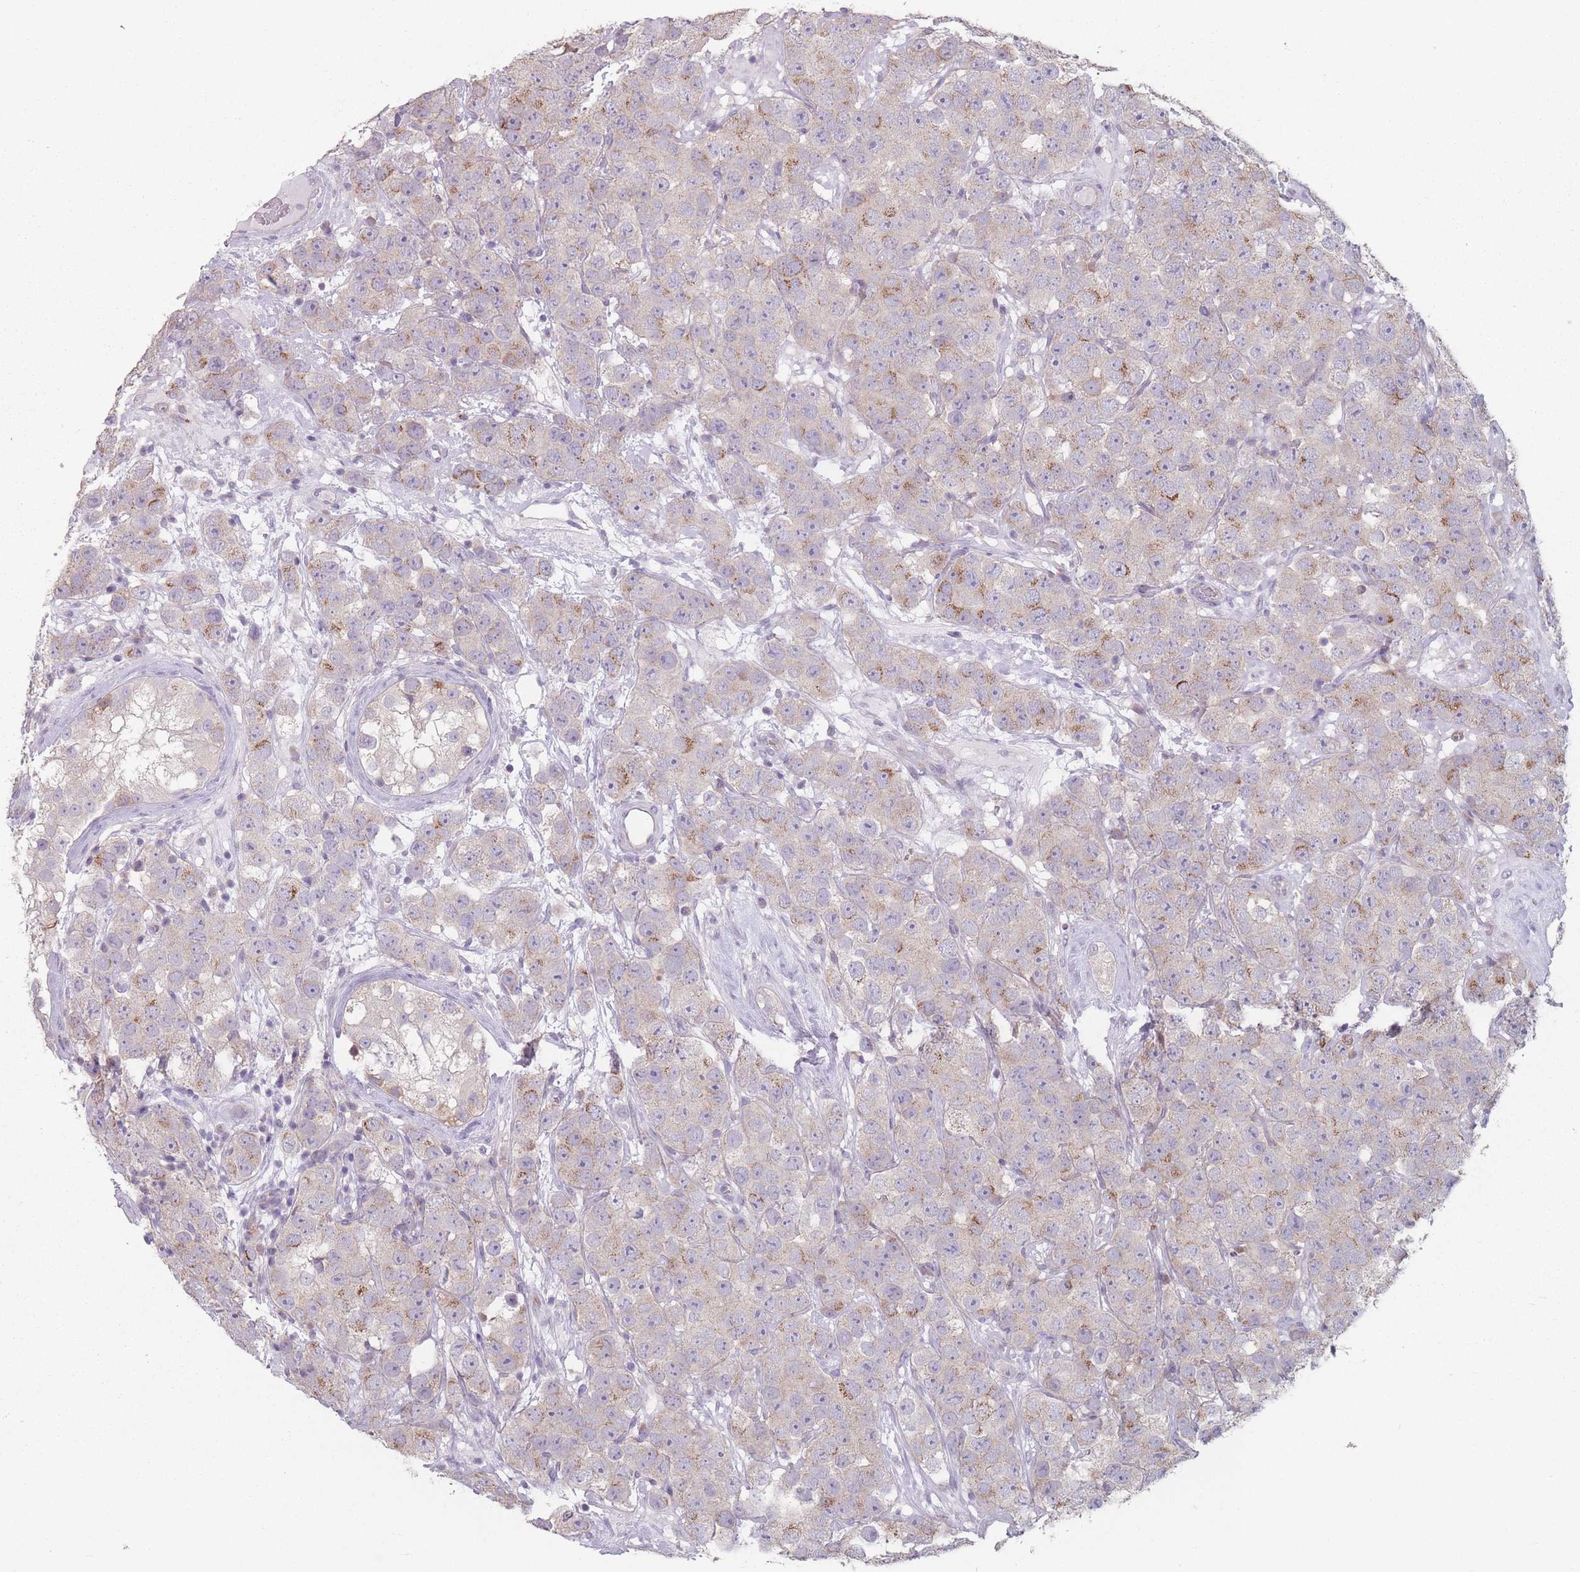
{"staining": {"intensity": "moderate", "quantity": "<25%", "location": "cytoplasmic/membranous"}, "tissue": "testis cancer", "cell_type": "Tumor cells", "image_type": "cancer", "snomed": [{"axis": "morphology", "description": "Seminoma, NOS"}, {"axis": "topography", "description": "Testis"}], "caption": "IHC of testis cancer demonstrates low levels of moderate cytoplasmic/membranous staining in approximately <25% of tumor cells.", "gene": "AKAIN1", "patient": {"sex": "male", "age": 28}}